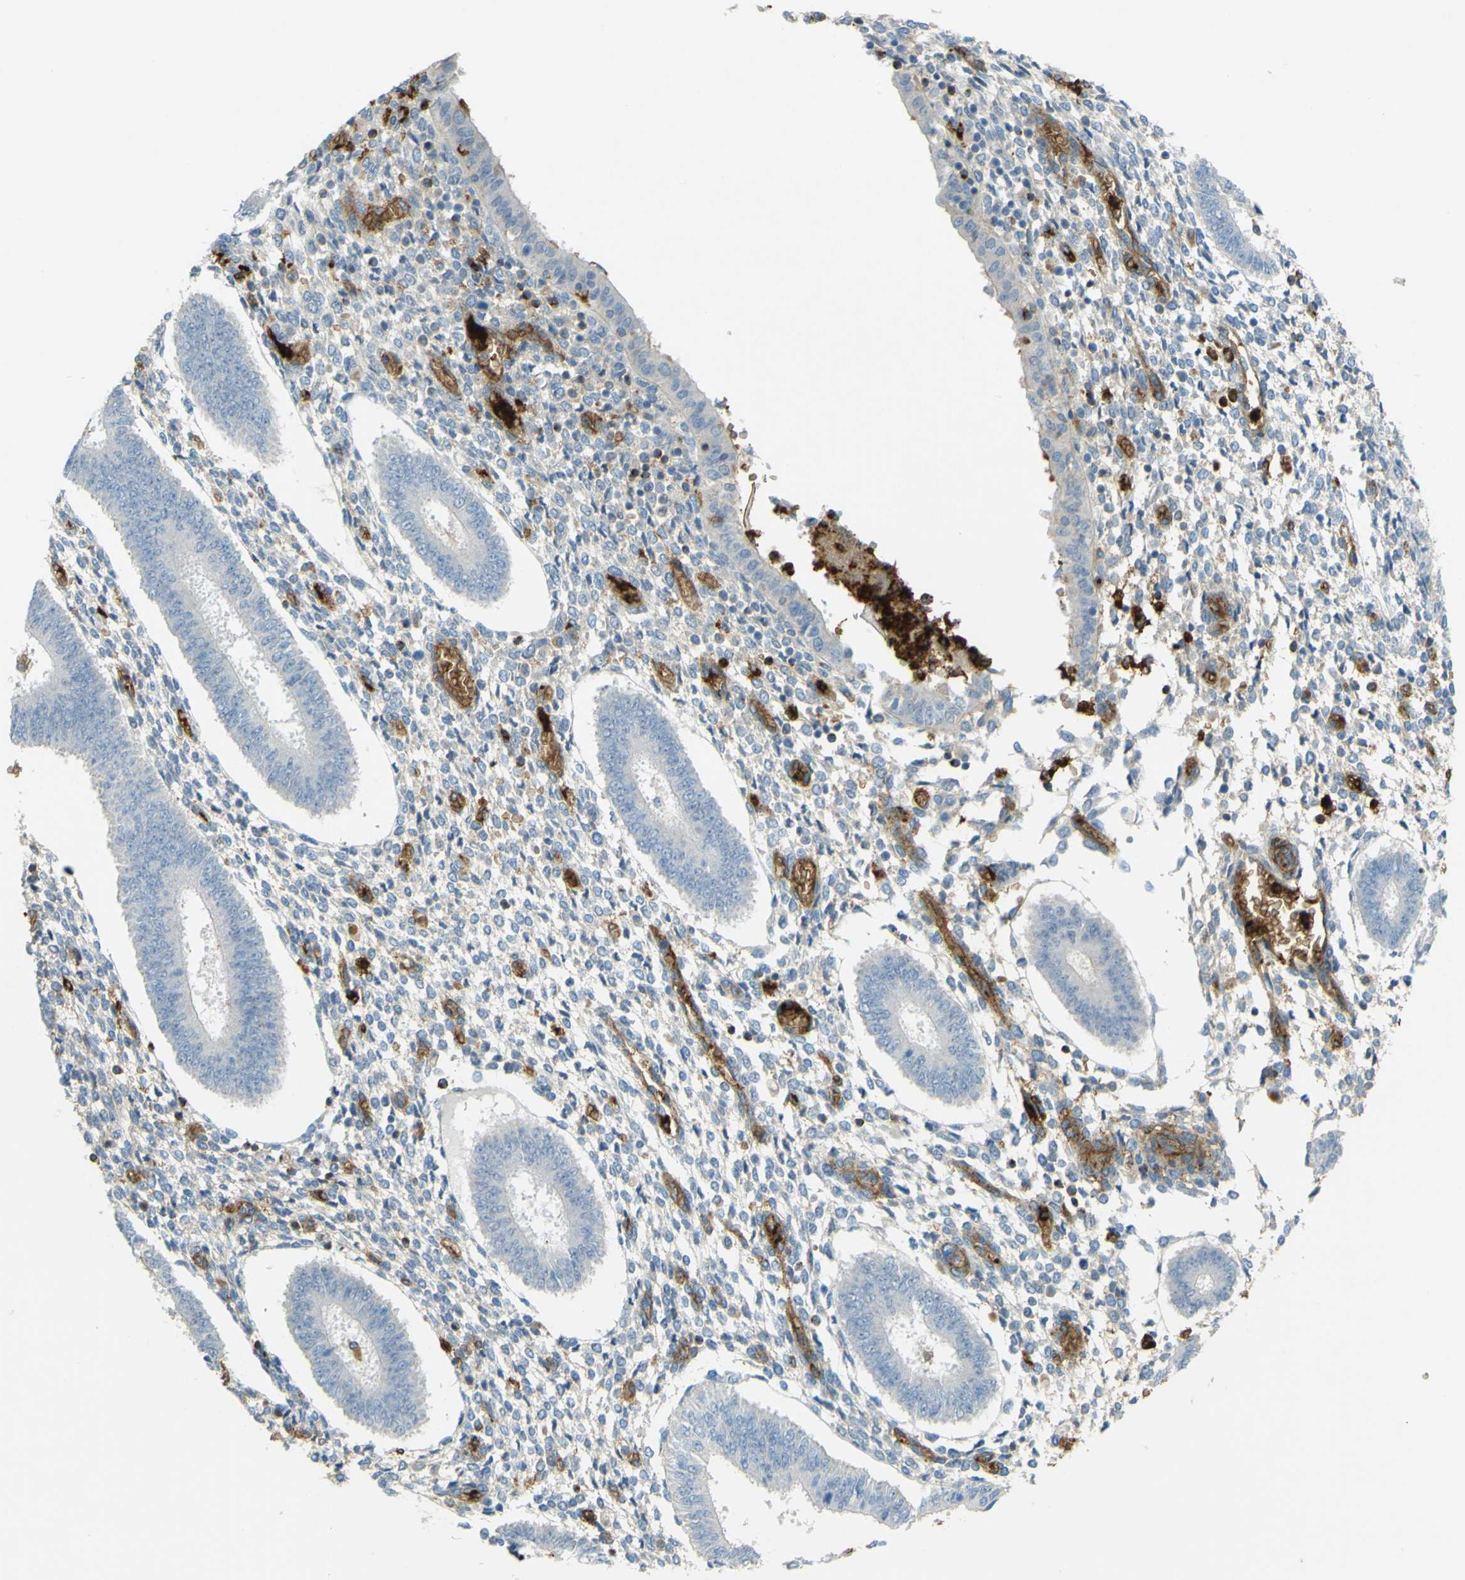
{"staining": {"intensity": "moderate", "quantity": "25%-75%", "location": "cytoplasmic/membranous"}, "tissue": "endometrium", "cell_type": "Cells in endometrial stroma", "image_type": "normal", "snomed": [{"axis": "morphology", "description": "Normal tissue, NOS"}, {"axis": "topography", "description": "Endometrium"}], "caption": "DAB (3,3'-diaminobenzidine) immunohistochemical staining of normal endometrium shows moderate cytoplasmic/membranous protein expression in approximately 25%-75% of cells in endometrial stroma. (DAB (3,3'-diaminobenzidine) = brown stain, brightfield microscopy at high magnification).", "gene": "PLXDC1", "patient": {"sex": "female", "age": 35}}